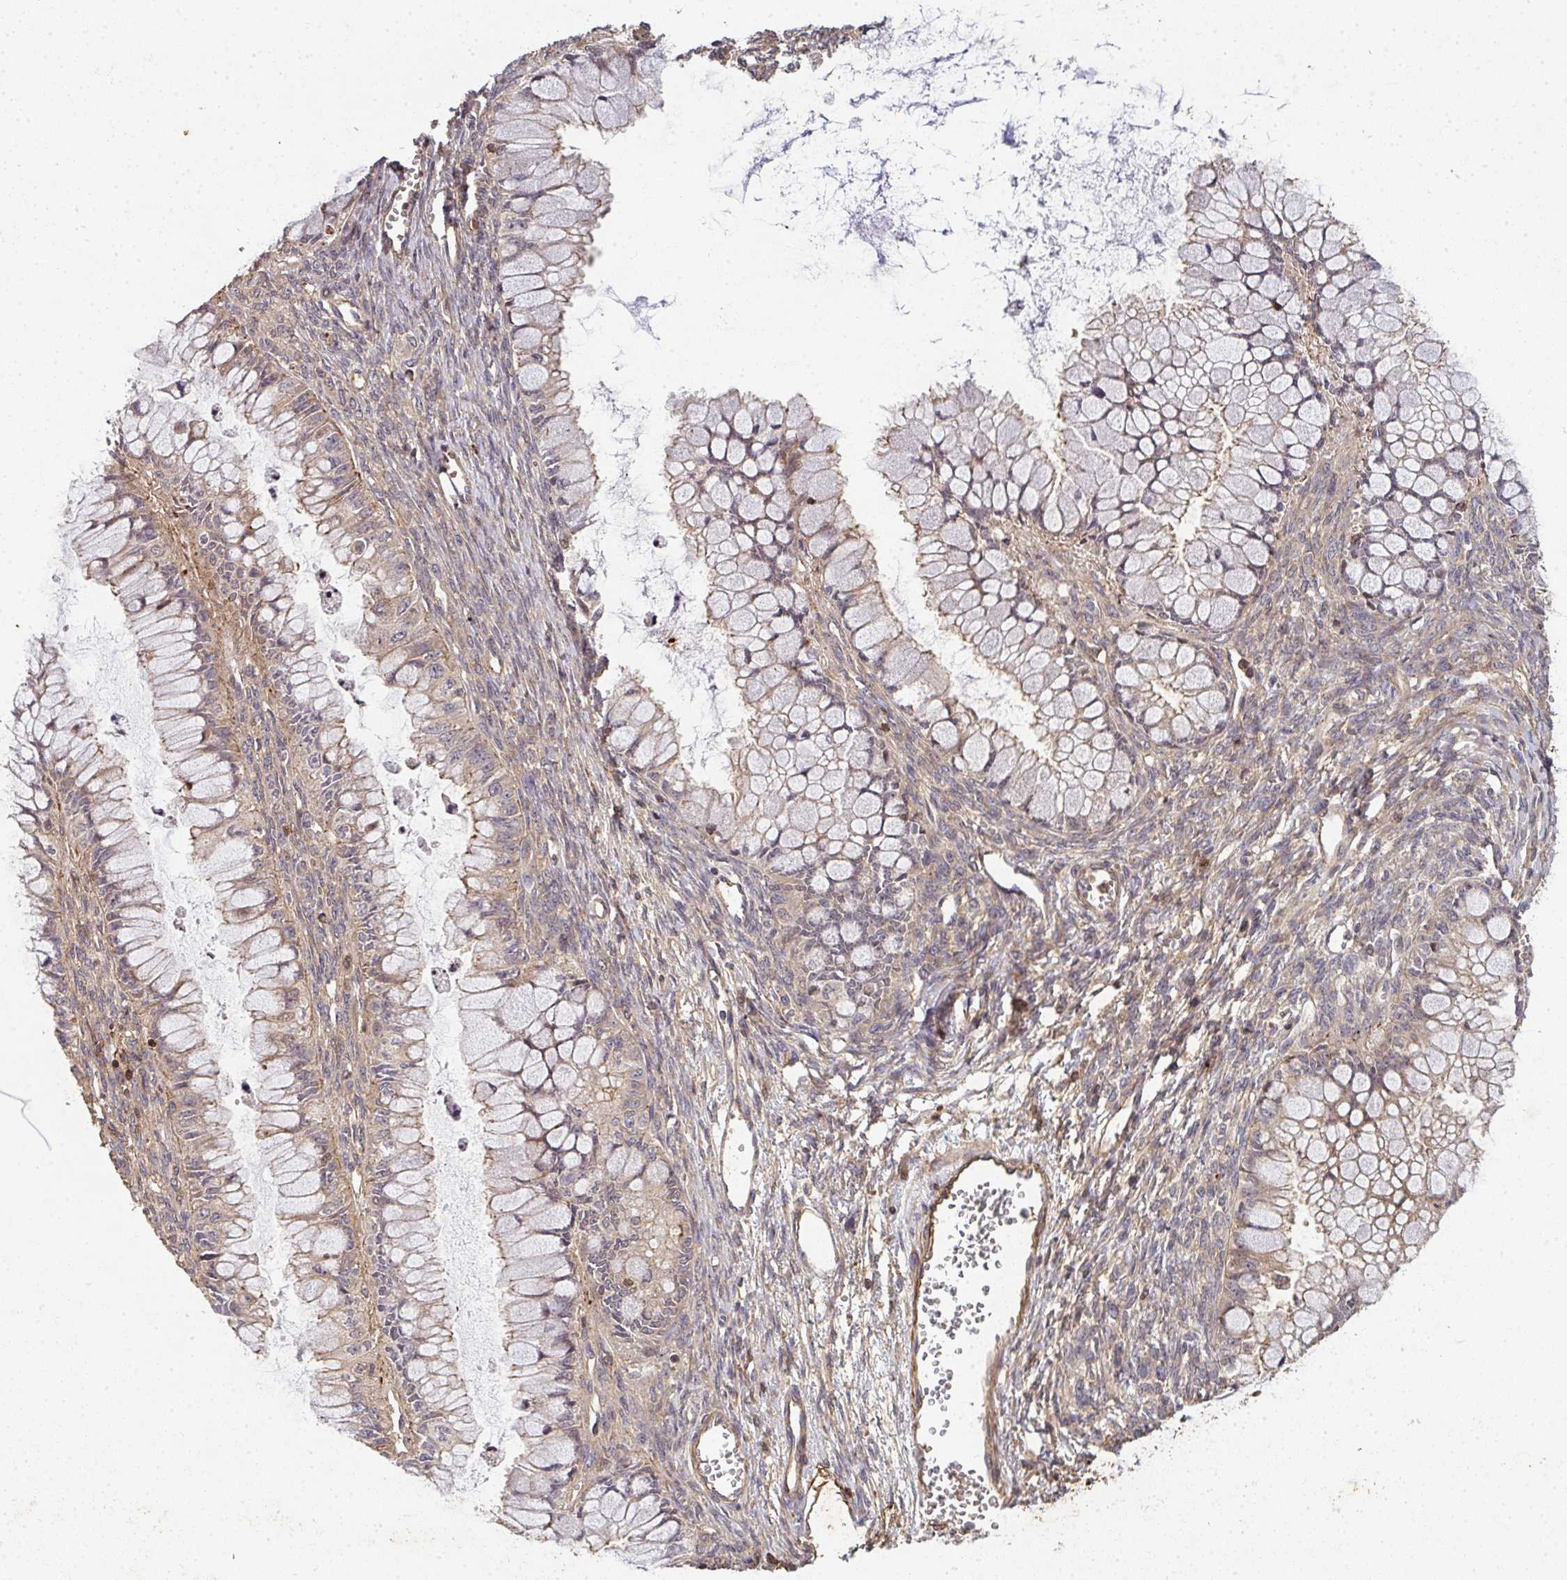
{"staining": {"intensity": "weak", "quantity": ">75%", "location": "cytoplasmic/membranous"}, "tissue": "ovarian cancer", "cell_type": "Tumor cells", "image_type": "cancer", "snomed": [{"axis": "morphology", "description": "Cystadenocarcinoma, mucinous, NOS"}, {"axis": "topography", "description": "Ovary"}], "caption": "DAB (3,3'-diaminobenzidine) immunohistochemical staining of human ovarian mucinous cystadenocarcinoma demonstrates weak cytoplasmic/membranous protein expression in about >75% of tumor cells.", "gene": "TNMD", "patient": {"sex": "female", "age": 34}}